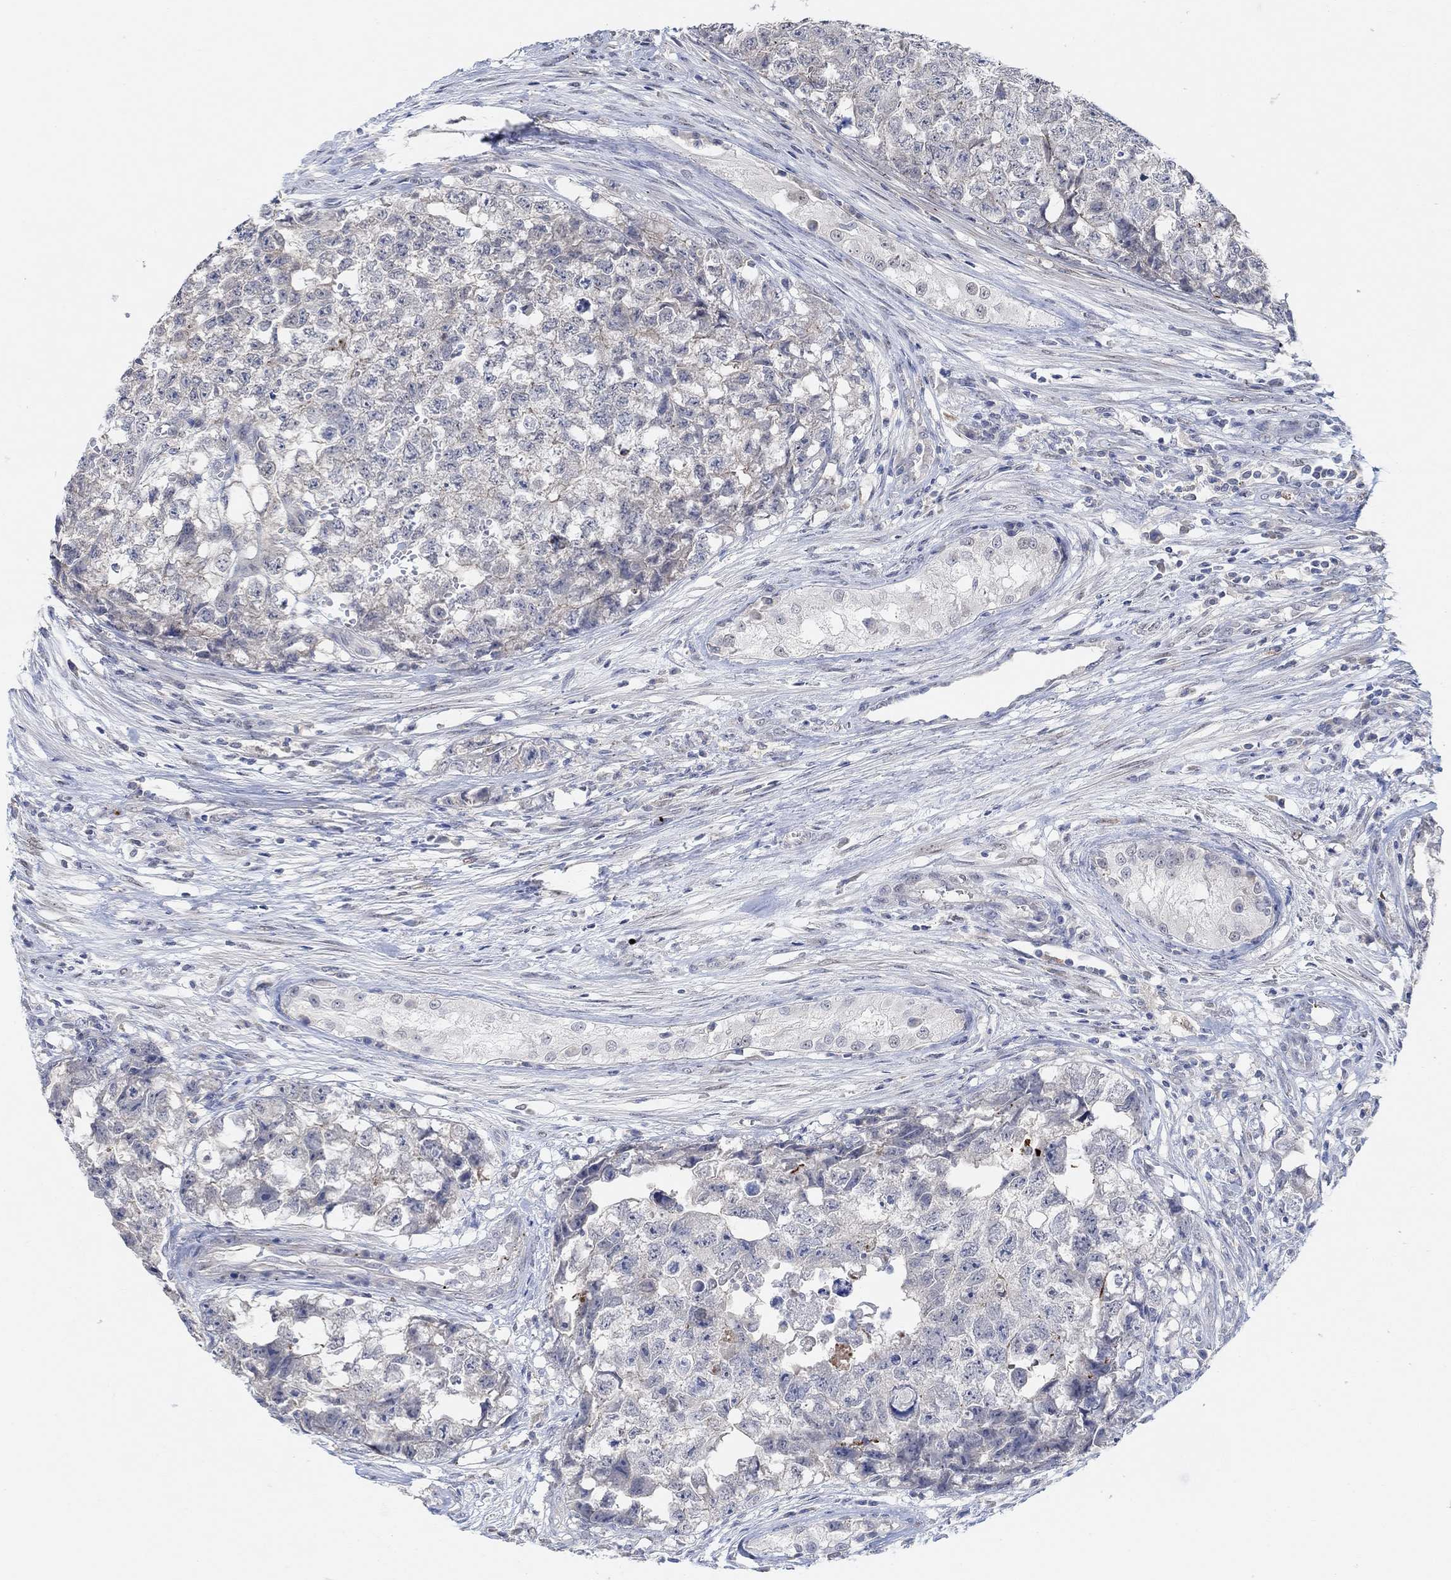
{"staining": {"intensity": "negative", "quantity": "none", "location": "none"}, "tissue": "testis cancer", "cell_type": "Tumor cells", "image_type": "cancer", "snomed": [{"axis": "morphology", "description": "Seminoma, NOS"}, {"axis": "morphology", "description": "Carcinoma, Embryonal, NOS"}, {"axis": "topography", "description": "Testis"}], "caption": "There is no significant expression in tumor cells of testis seminoma.", "gene": "RIMS1", "patient": {"sex": "male", "age": 22}}